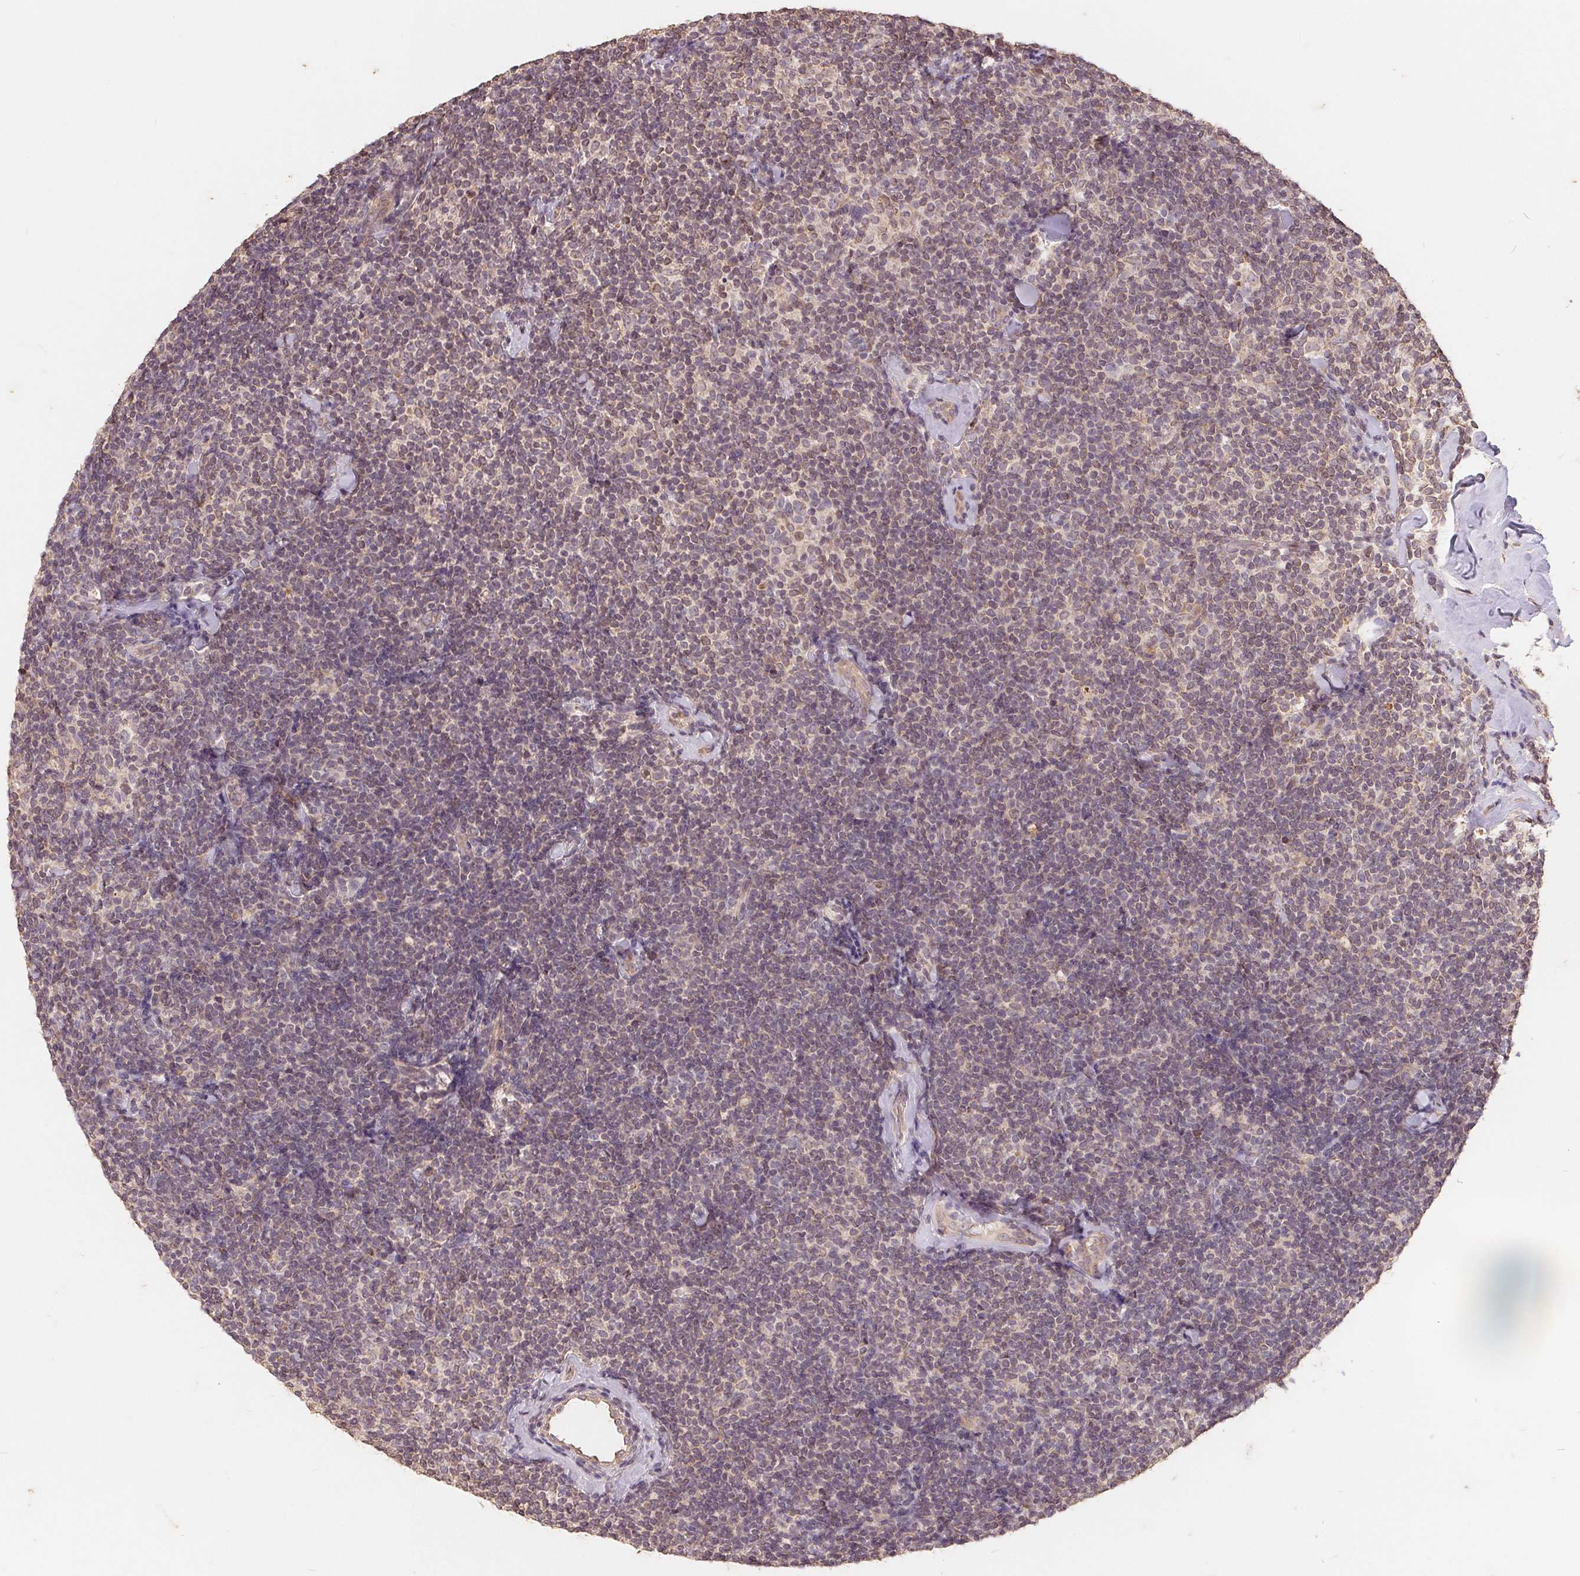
{"staining": {"intensity": "negative", "quantity": "none", "location": "none"}, "tissue": "lymphoma", "cell_type": "Tumor cells", "image_type": "cancer", "snomed": [{"axis": "morphology", "description": "Malignant lymphoma, non-Hodgkin's type, Low grade"}, {"axis": "topography", "description": "Lymph node"}], "caption": "The histopathology image demonstrates no staining of tumor cells in malignant lymphoma, non-Hodgkin's type (low-grade).", "gene": "CDIPT", "patient": {"sex": "female", "age": 56}}